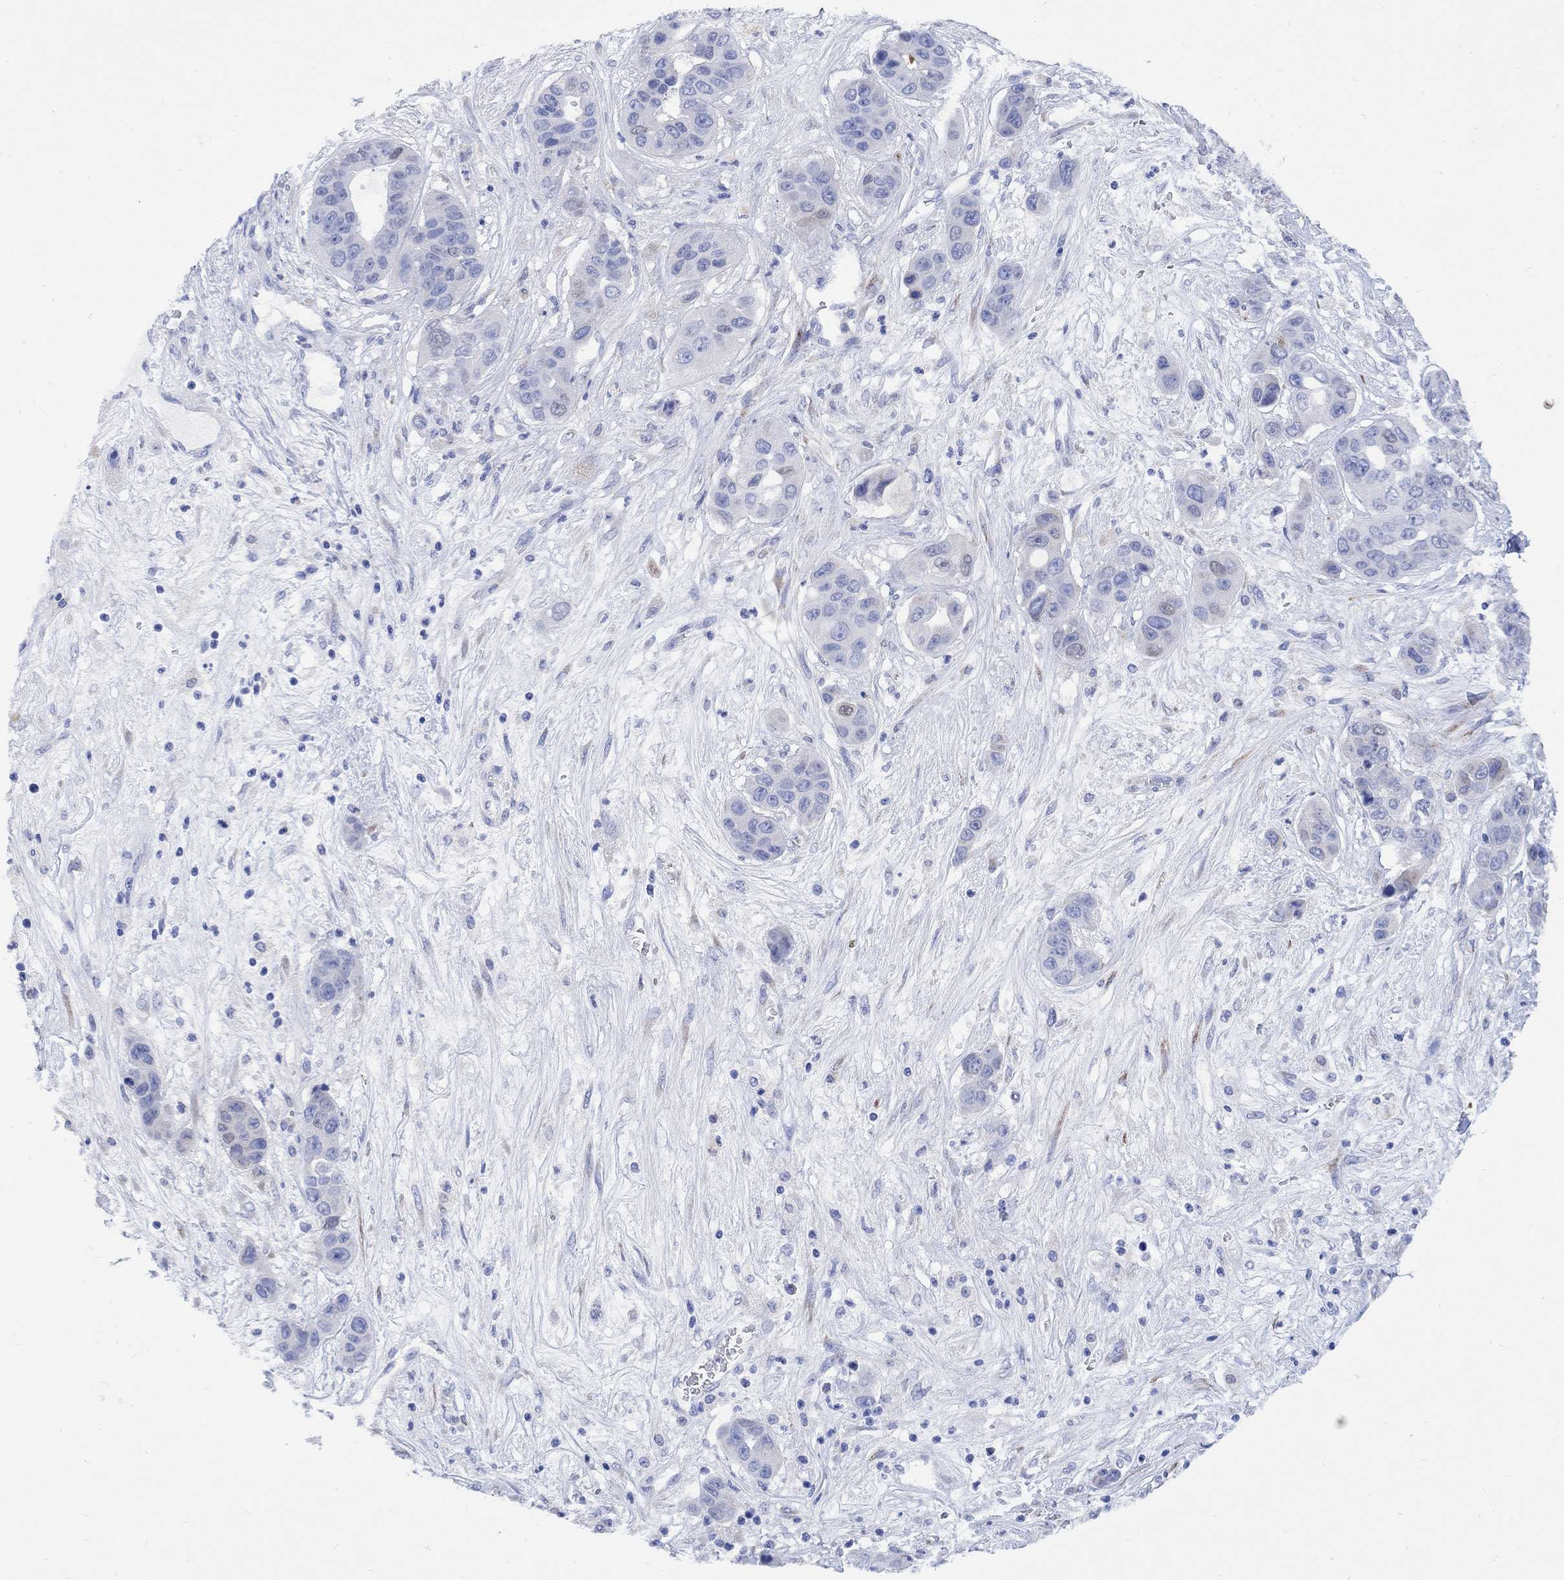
{"staining": {"intensity": "weak", "quantity": "<25%", "location": "nuclear"}, "tissue": "liver cancer", "cell_type": "Tumor cells", "image_type": "cancer", "snomed": [{"axis": "morphology", "description": "Cholangiocarcinoma"}, {"axis": "topography", "description": "Liver"}], "caption": "Immunohistochemical staining of human liver cancer (cholangiocarcinoma) displays no significant positivity in tumor cells.", "gene": "MYL1", "patient": {"sex": "female", "age": 52}}